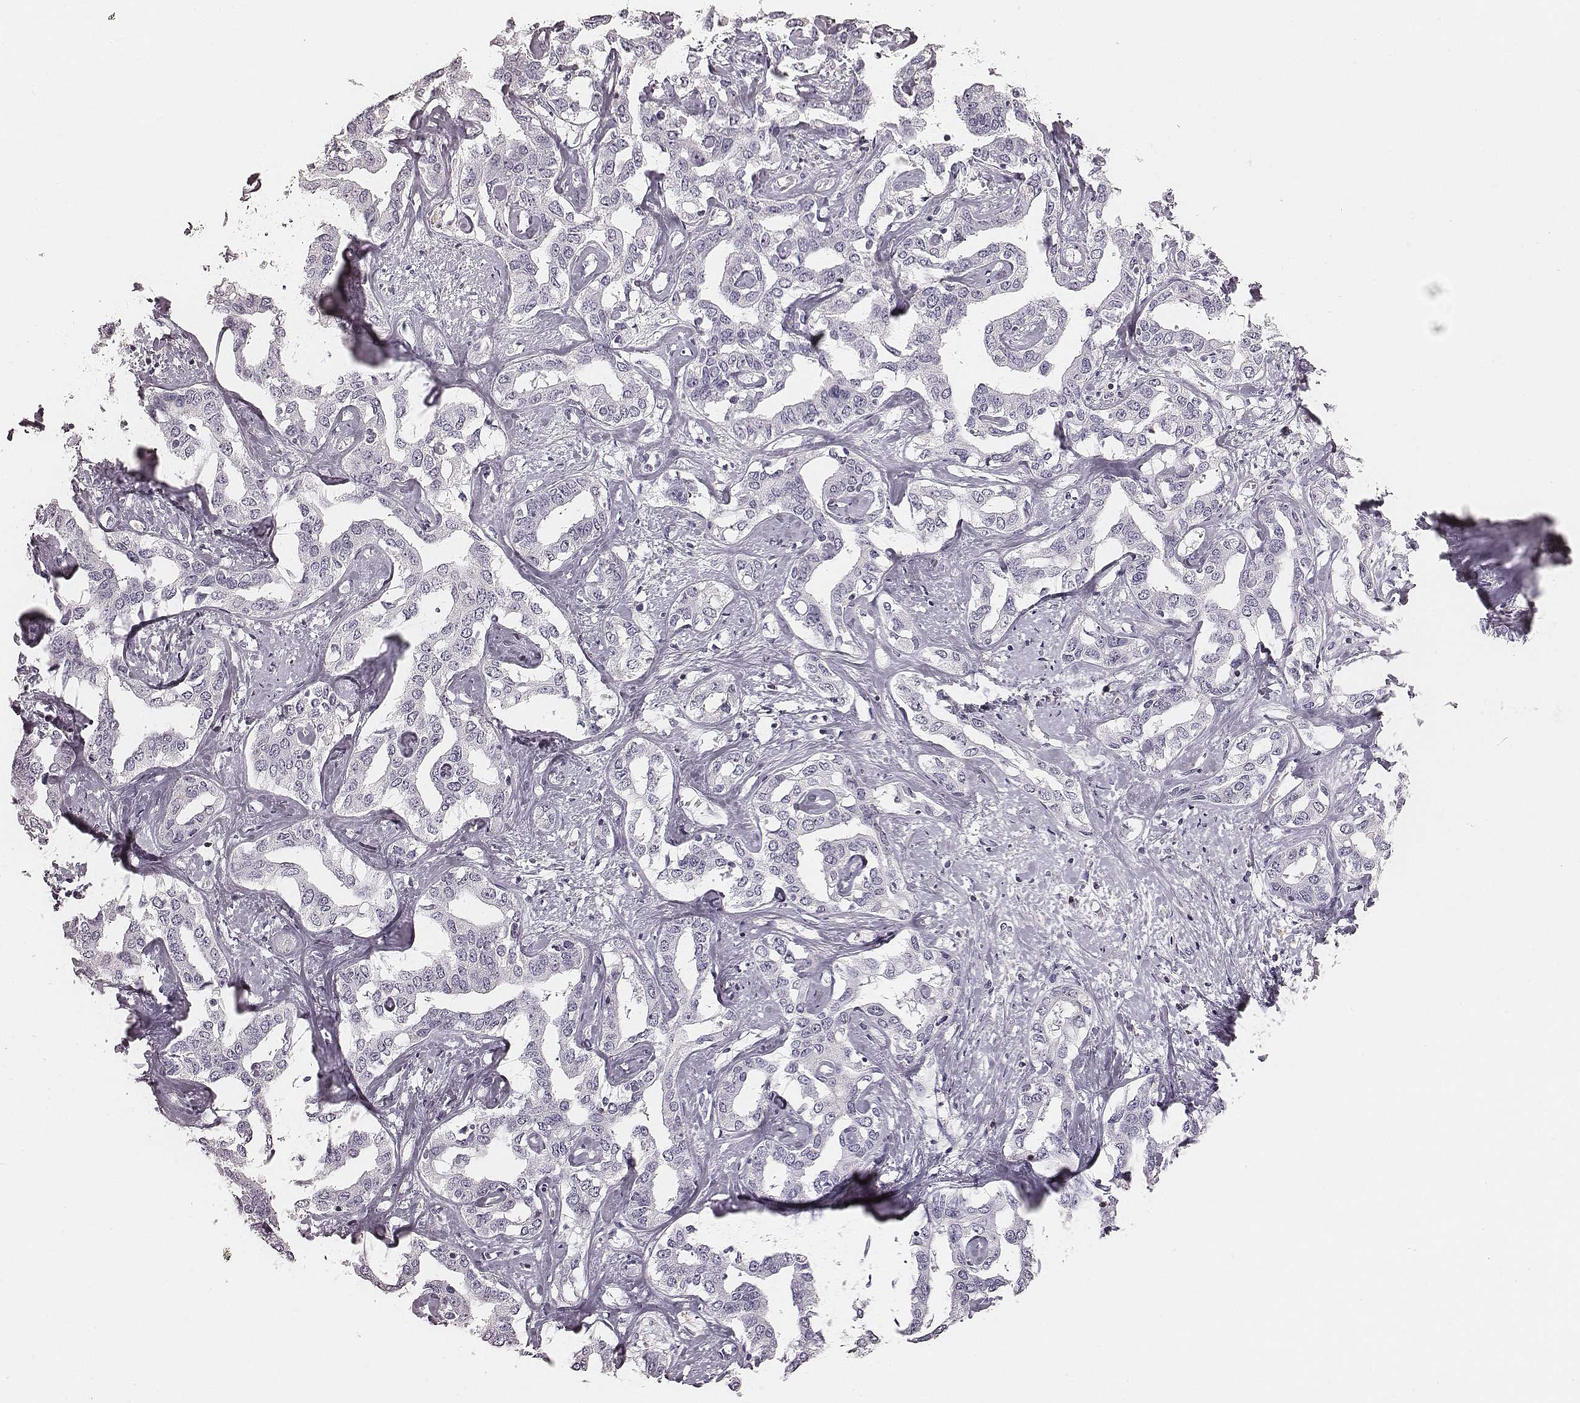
{"staining": {"intensity": "negative", "quantity": "none", "location": "none"}, "tissue": "liver cancer", "cell_type": "Tumor cells", "image_type": "cancer", "snomed": [{"axis": "morphology", "description": "Cholangiocarcinoma"}, {"axis": "topography", "description": "Liver"}], "caption": "IHC histopathology image of neoplastic tissue: human liver cancer stained with DAB (3,3'-diaminobenzidine) exhibits no significant protein staining in tumor cells. The staining is performed using DAB (3,3'-diaminobenzidine) brown chromogen with nuclei counter-stained in using hematoxylin.", "gene": "ZNF365", "patient": {"sex": "male", "age": 59}}